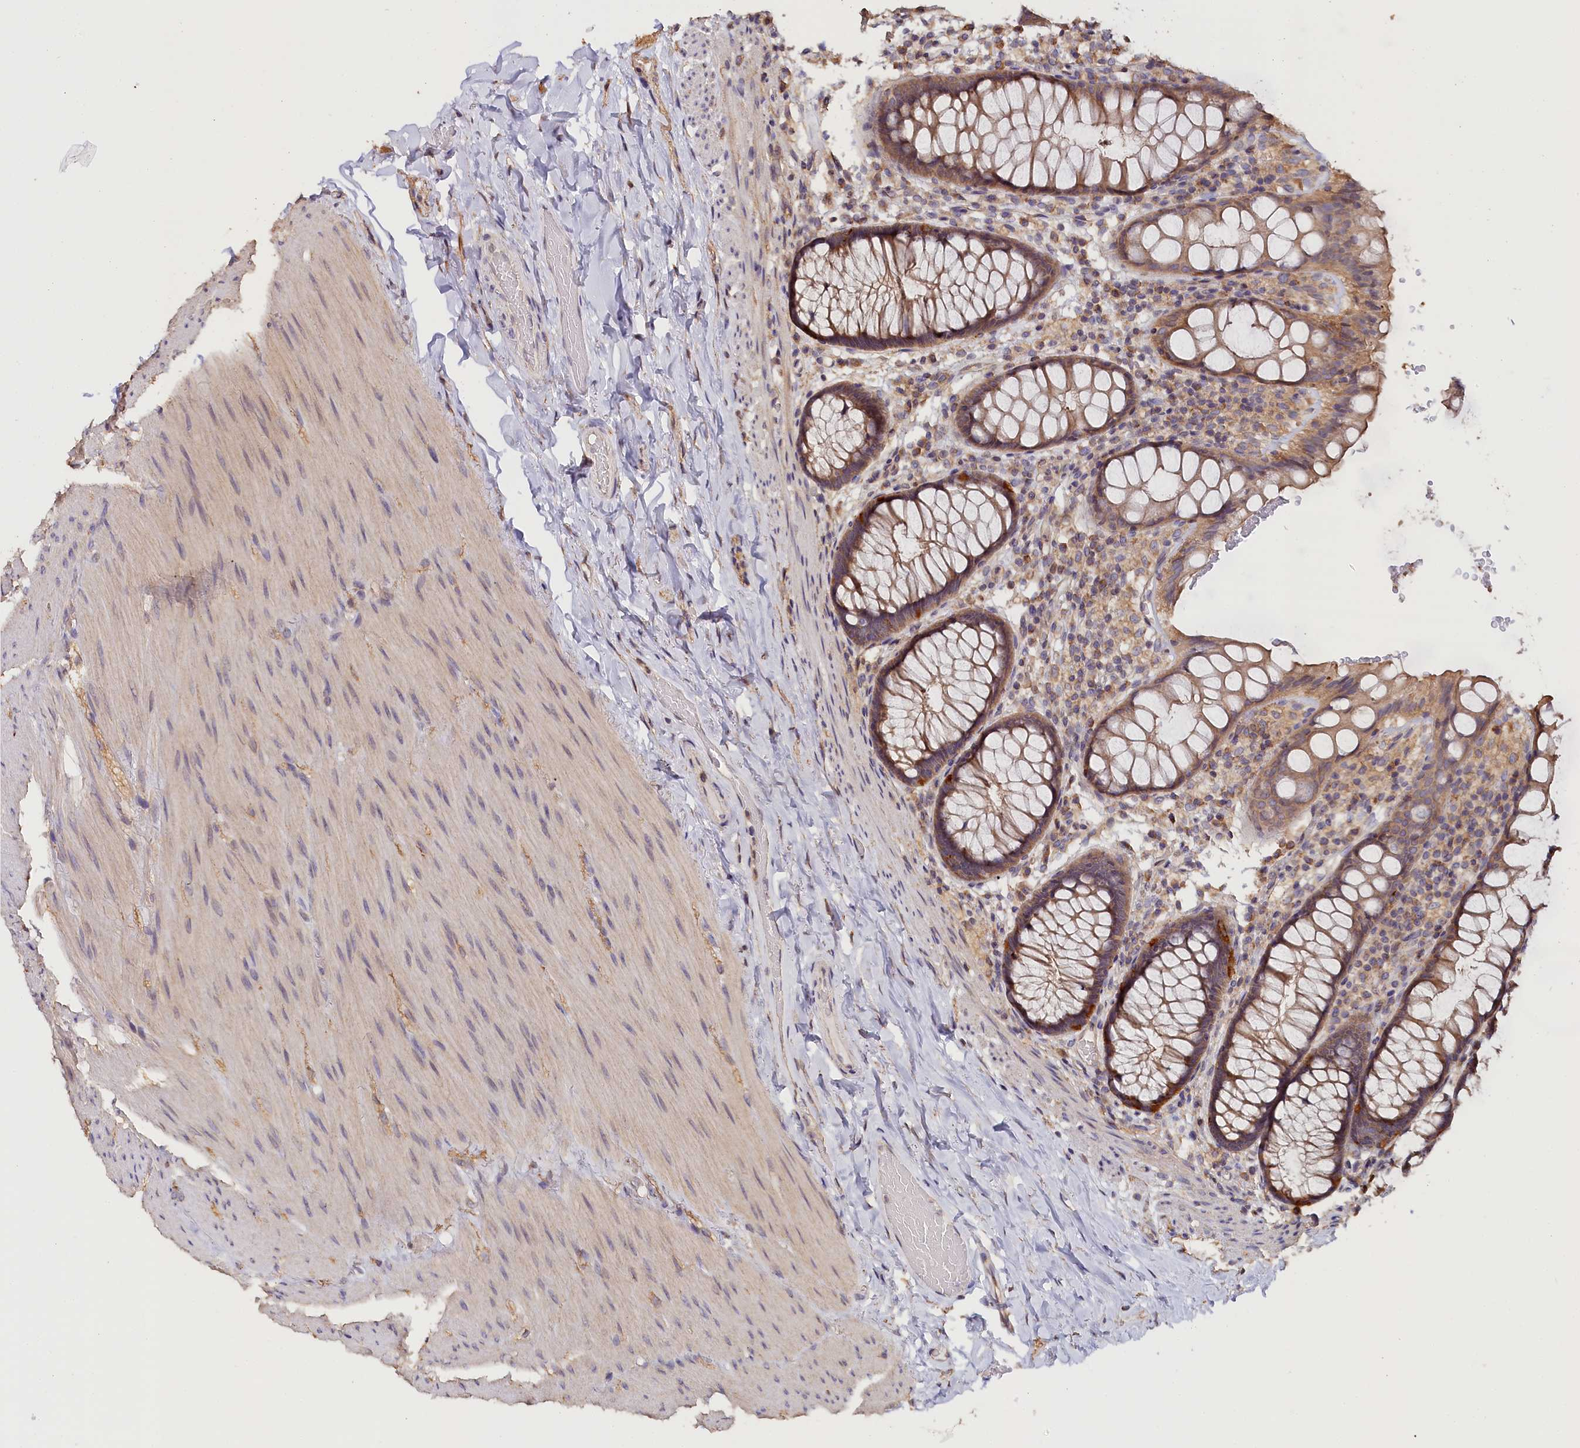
{"staining": {"intensity": "moderate", "quantity": ">75%", "location": "cytoplasmic/membranous"}, "tissue": "rectum", "cell_type": "Glandular cells", "image_type": "normal", "snomed": [{"axis": "morphology", "description": "Normal tissue, NOS"}, {"axis": "topography", "description": "Rectum"}], "caption": "Human rectum stained with a protein marker reveals moderate staining in glandular cells.", "gene": "KATNB1", "patient": {"sex": "male", "age": 83}}